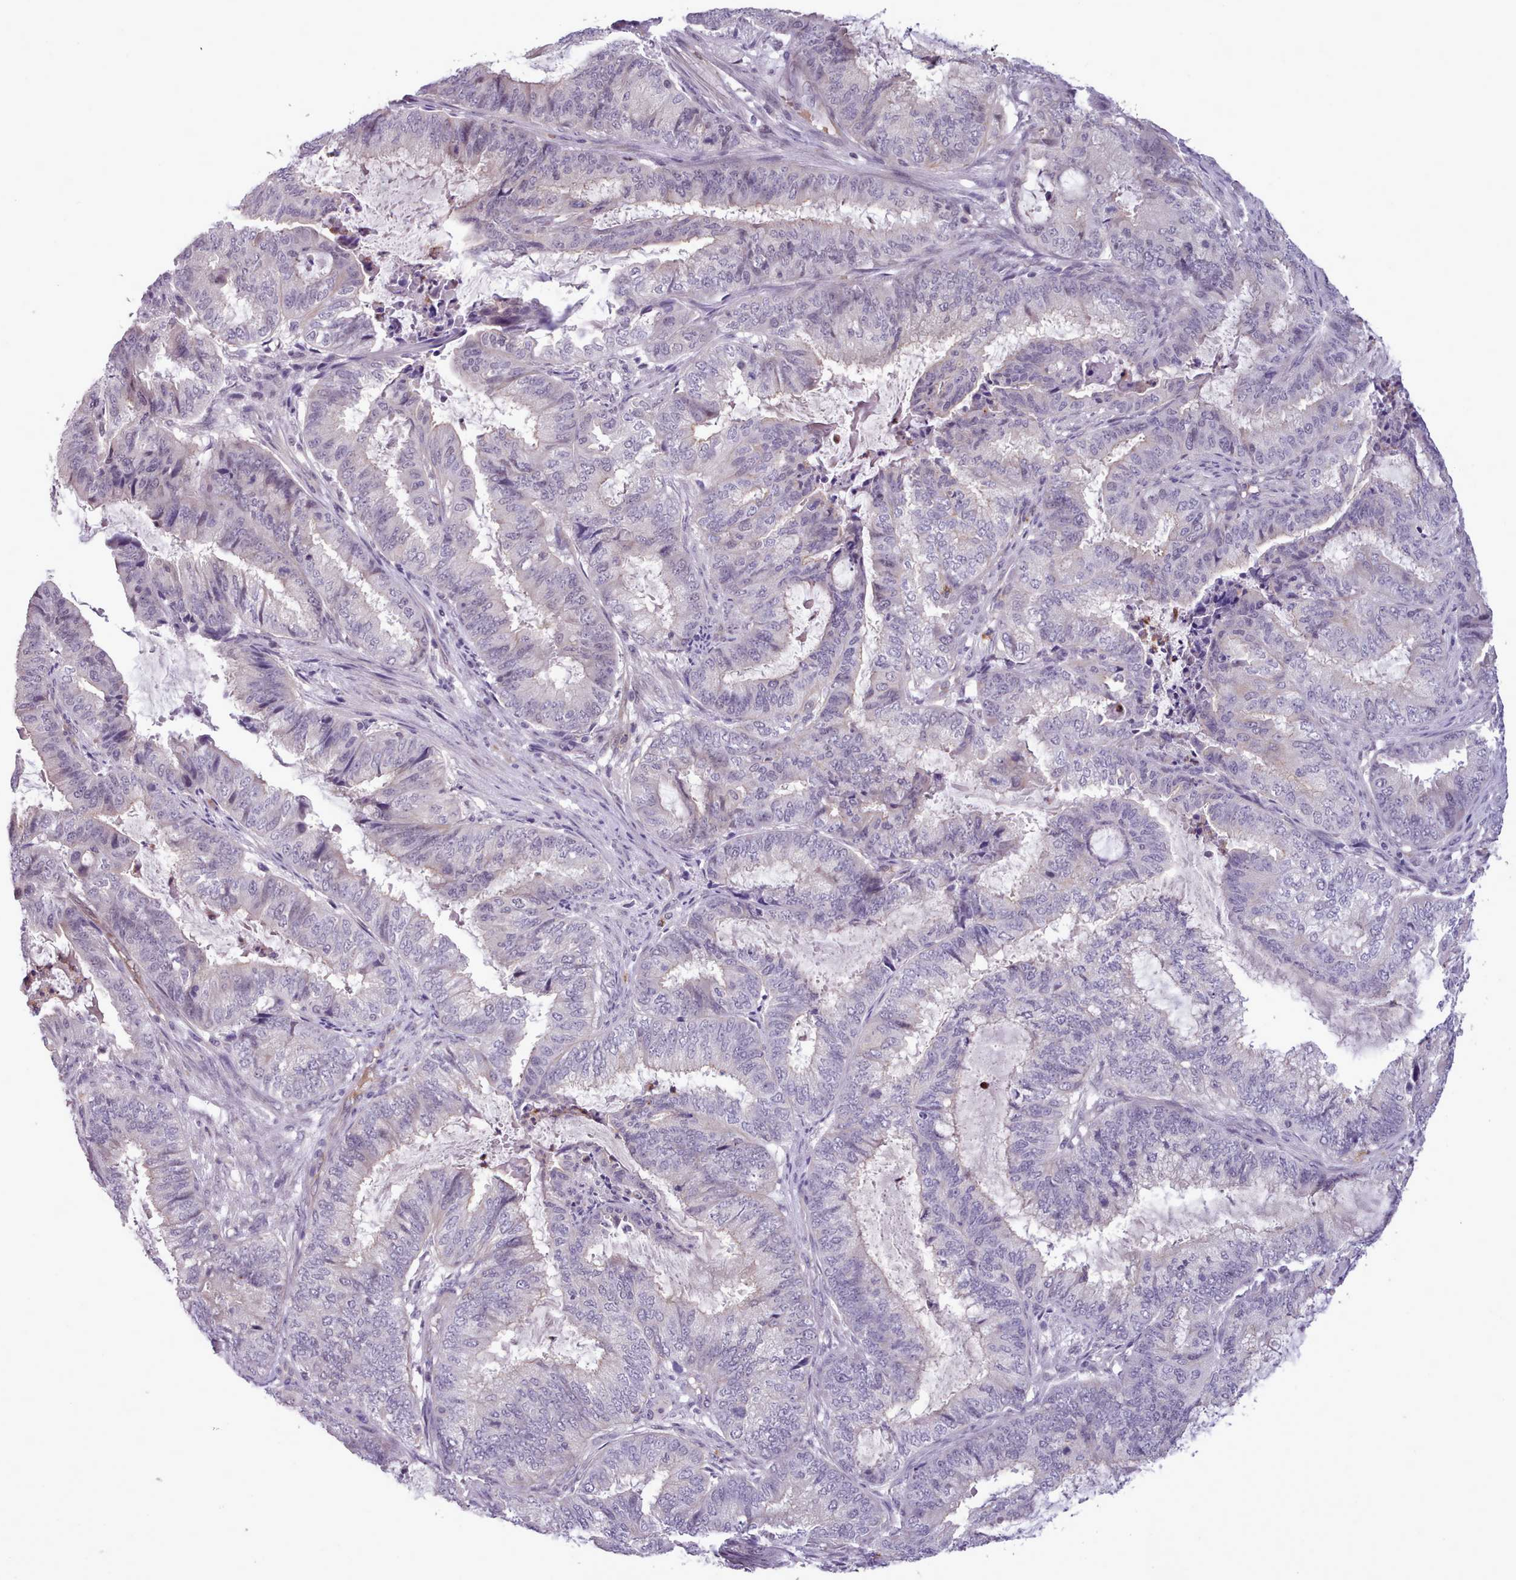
{"staining": {"intensity": "negative", "quantity": "none", "location": "none"}, "tissue": "endometrial cancer", "cell_type": "Tumor cells", "image_type": "cancer", "snomed": [{"axis": "morphology", "description": "Adenocarcinoma, NOS"}, {"axis": "topography", "description": "Endometrium"}], "caption": "Immunohistochemistry (IHC) image of human endometrial adenocarcinoma stained for a protein (brown), which displays no positivity in tumor cells.", "gene": "KCTD16", "patient": {"sex": "female", "age": 51}}